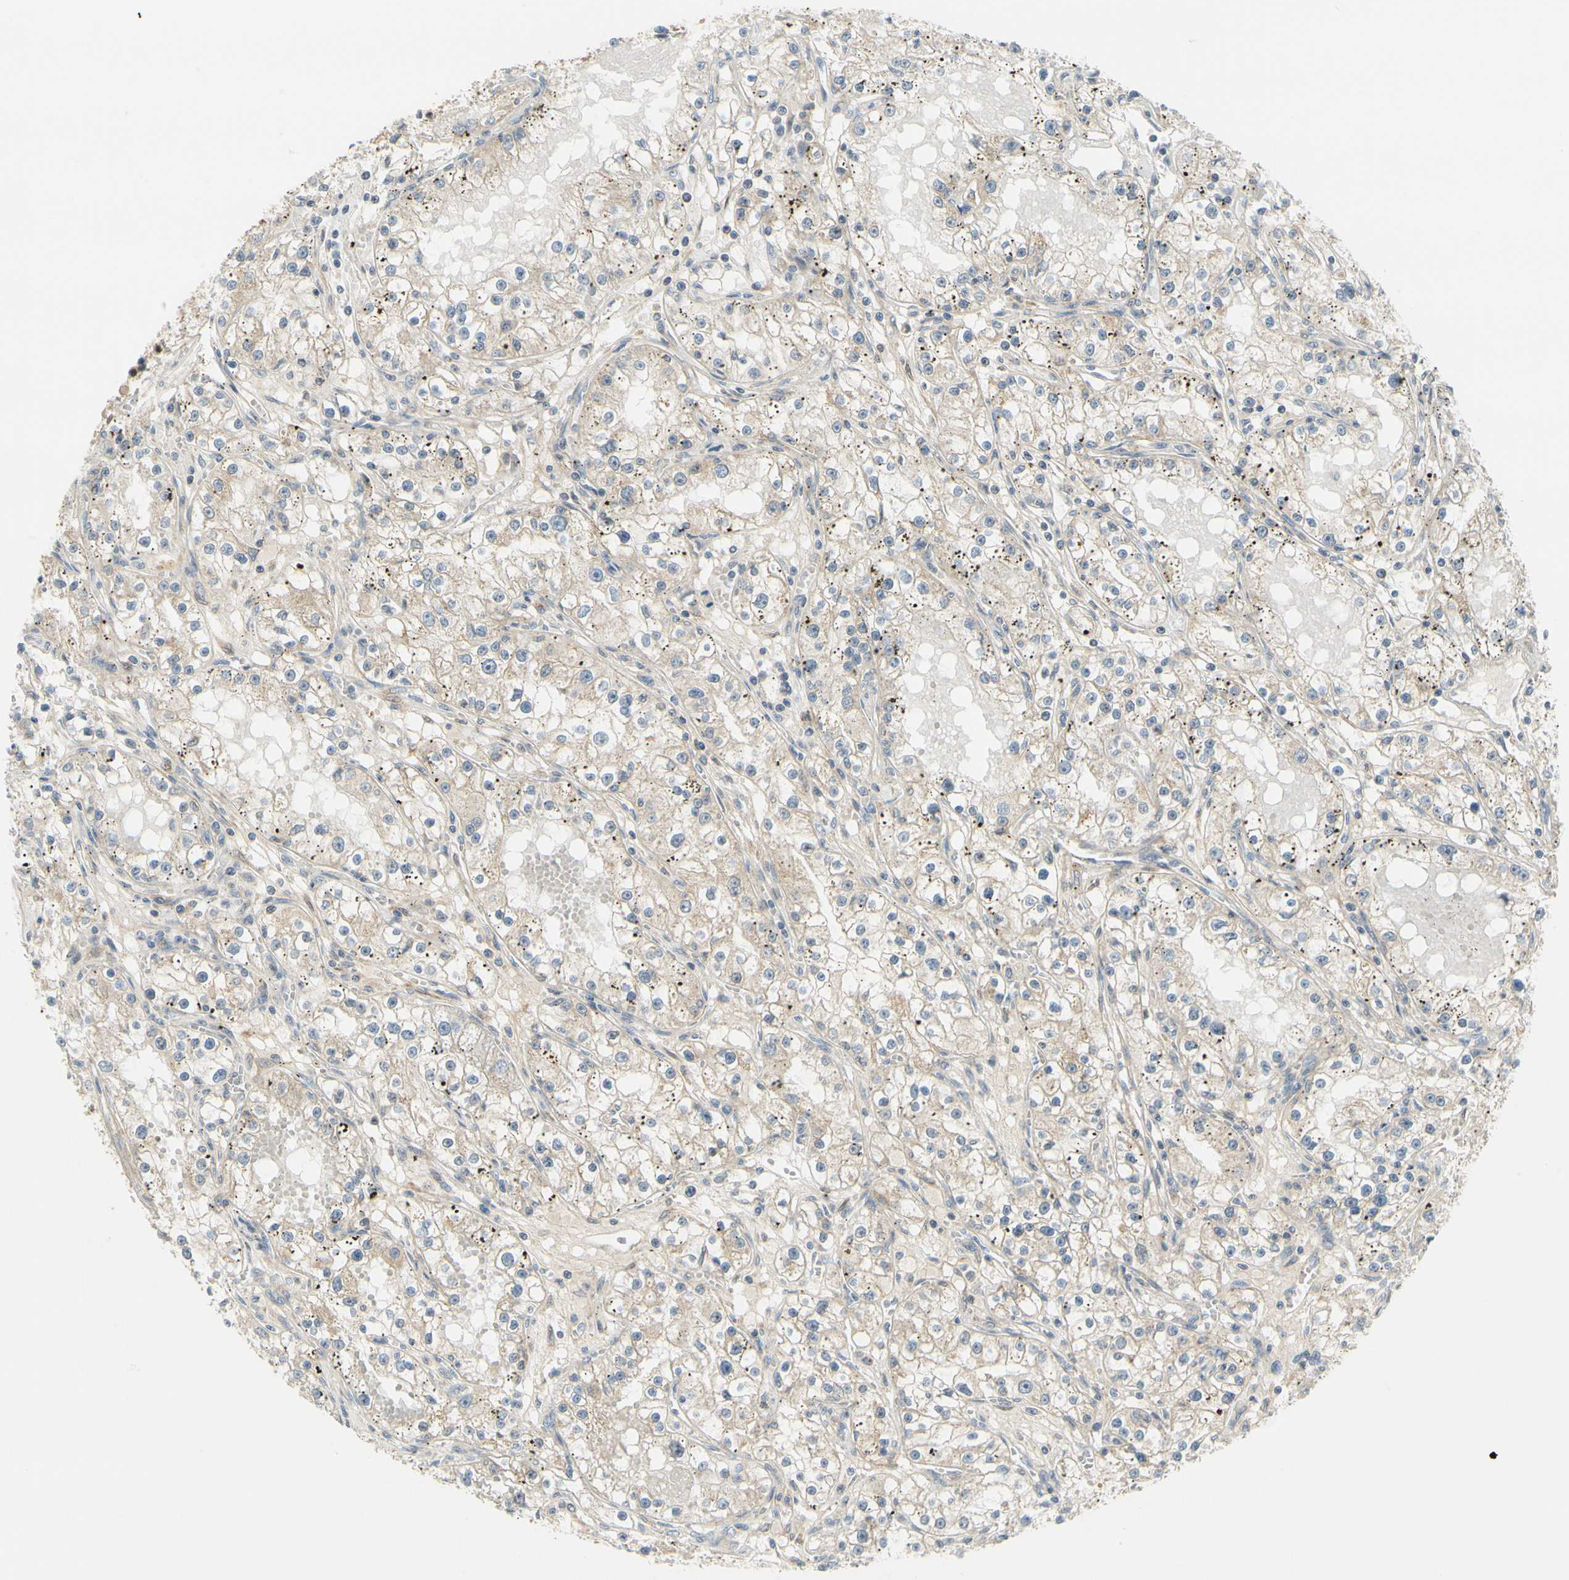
{"staining": {"intensity": "weak", "quantity": "25%-75%", "location": "cytoplasmic/membranous"}, "tissue": "renal cancer", "cell_type": "Tumor cells", "image_type": "cancer", "snomed": [{"axis": "morphology", "description": "Adenocarcinoma, NOS"}, {"axis": "topography", "description": "Kidney"}], "caption": "Renal adenocarcinoma tissue reveals weak cytoplasmic/membranous positivity in about 25%-75% of tumor cells The protein of interest is stained brown, and the nuclei are stained in blue (DAB (3,3'-diaminobenzidine) IHC with brightfield microscopy, high magnification).", "gene": "FHL2", "patient": {"sex": "male", "age": 56}}